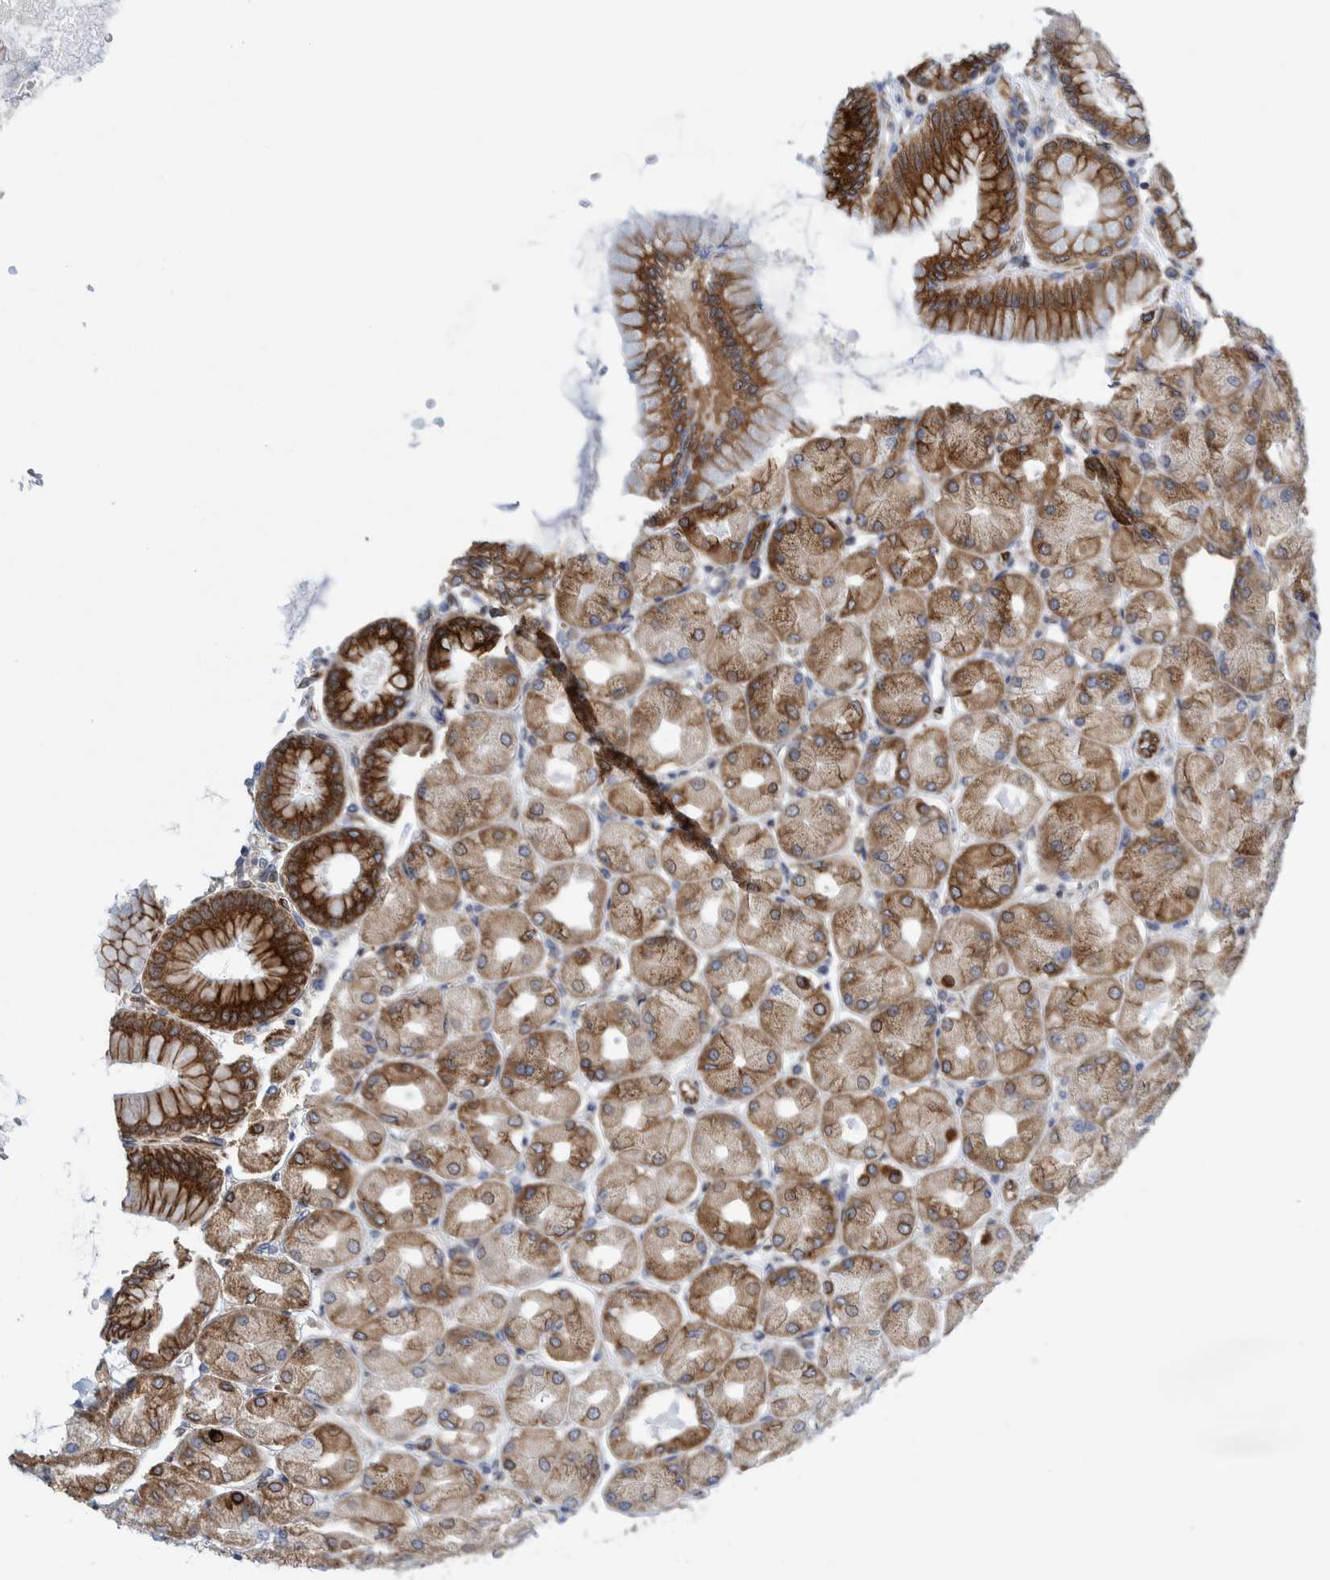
{"staining": {"intensity": "moderate", "quantity": ">75%", "location": "cytoplasmic/membranous"}, "tissue": "stomach", "cell_type": "Glandular cells", "image_type": "normal", "snomed": [{"axis": "morphology", "description": "Normal tissue, NOS"}, {"axis": "topography", "description": "Stomach, upper"}], "caption": "Protein analysis of benign stomach displays moderate cytoplasmic/membranous positivity in about >75% of glandular cells. Using DAB (3,3'-diaminobenzidine) (brown) and hematoxylin (blue) stains, captured at high magnification using brightfield microscopy.", "gene": "THEM6", "patient": {"sex": "female", "age": 56}}